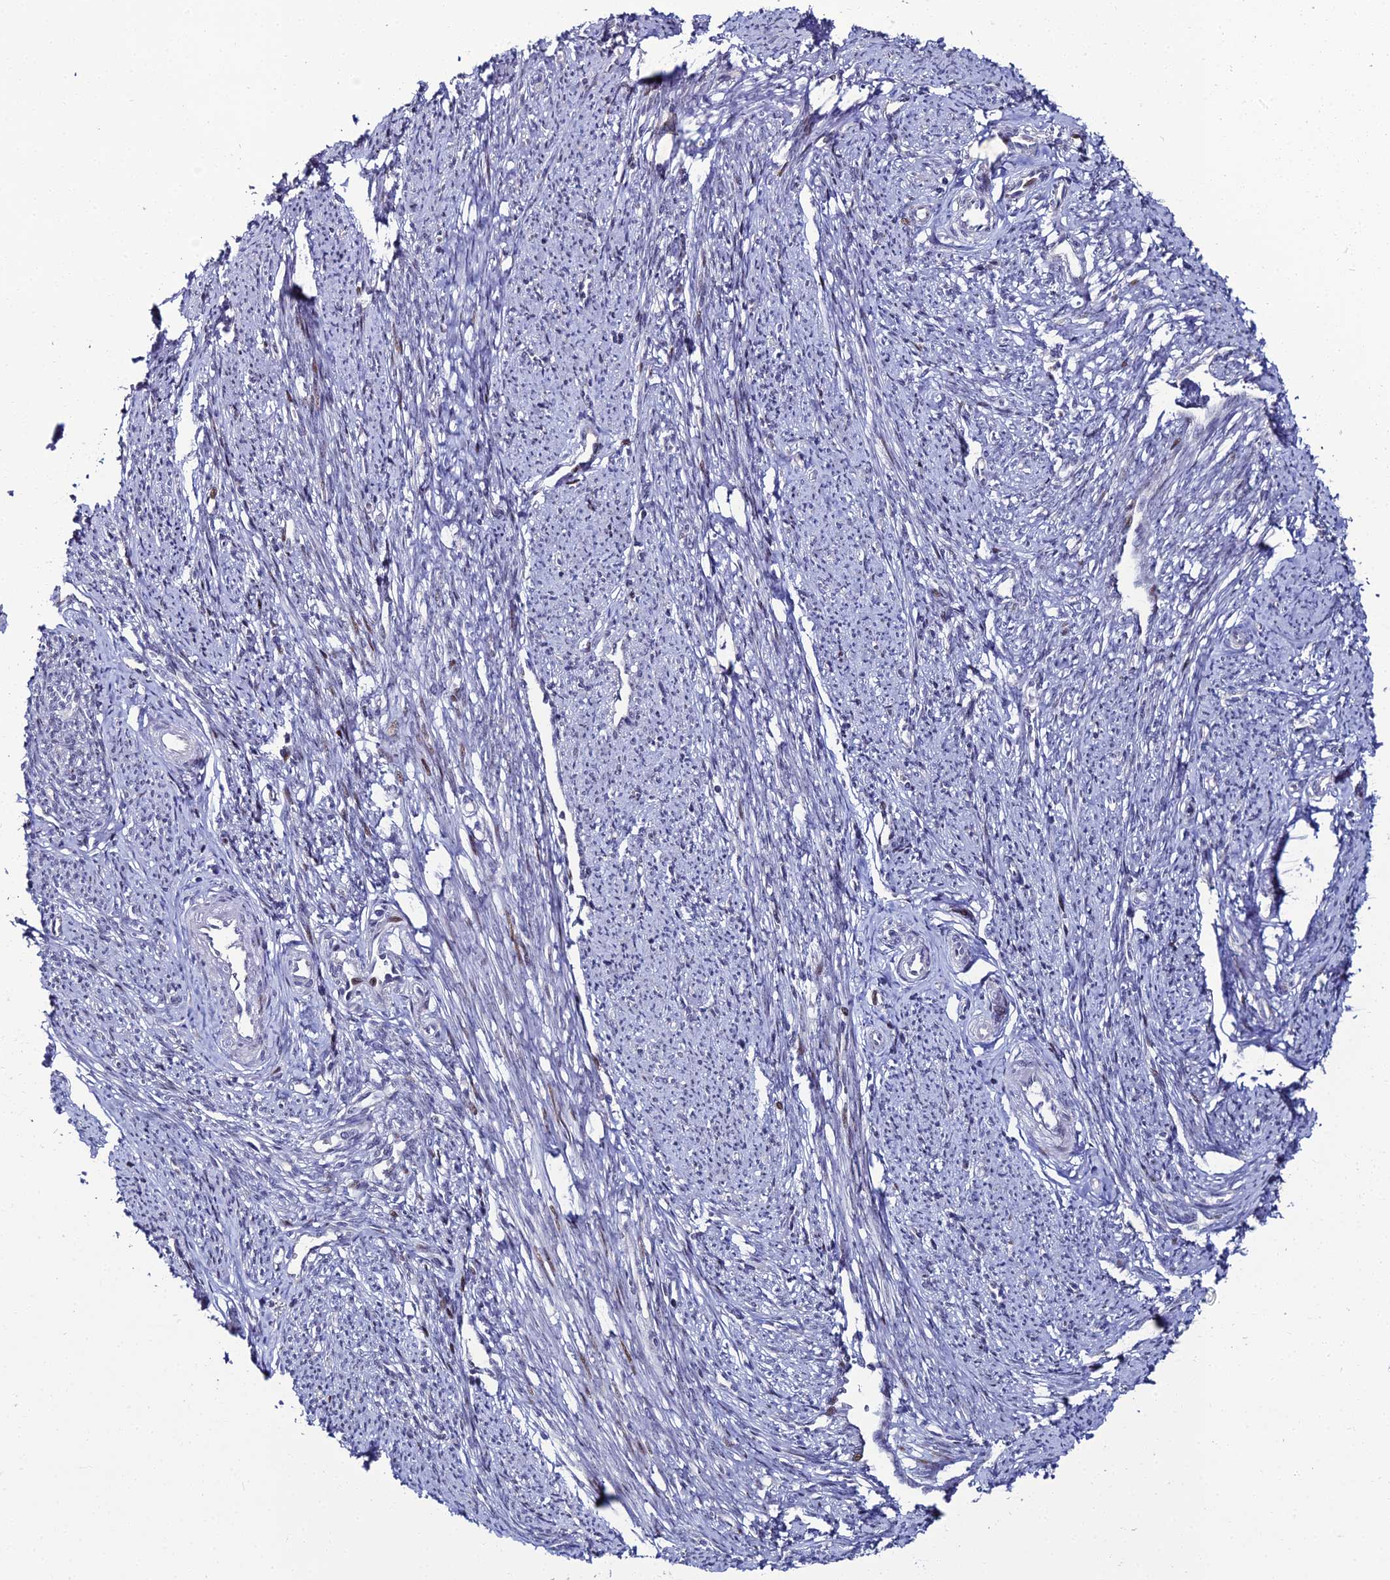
{"staining": {"intensity": "moderate", "quantity": "<25%", "location": "nuclear"}, "tissue": "smooth muscle", "cell_type": "Smooth muscle cells", "image_type": "normal", "snomed": [{"axis": "morphology", "description": "Normal tissue, NOS"}, {"axis": "topography", "description": "Smooth muscle"}, {"axis": "topography", "description": "Uterus"}], "caption": "IHC of benign smooth muscle reveals low levels of moderate nuclear positivity in about <25% of smooth muscle cells.", "gene": "TAF9B", "patient": {"sex": "female", "age": 59}}